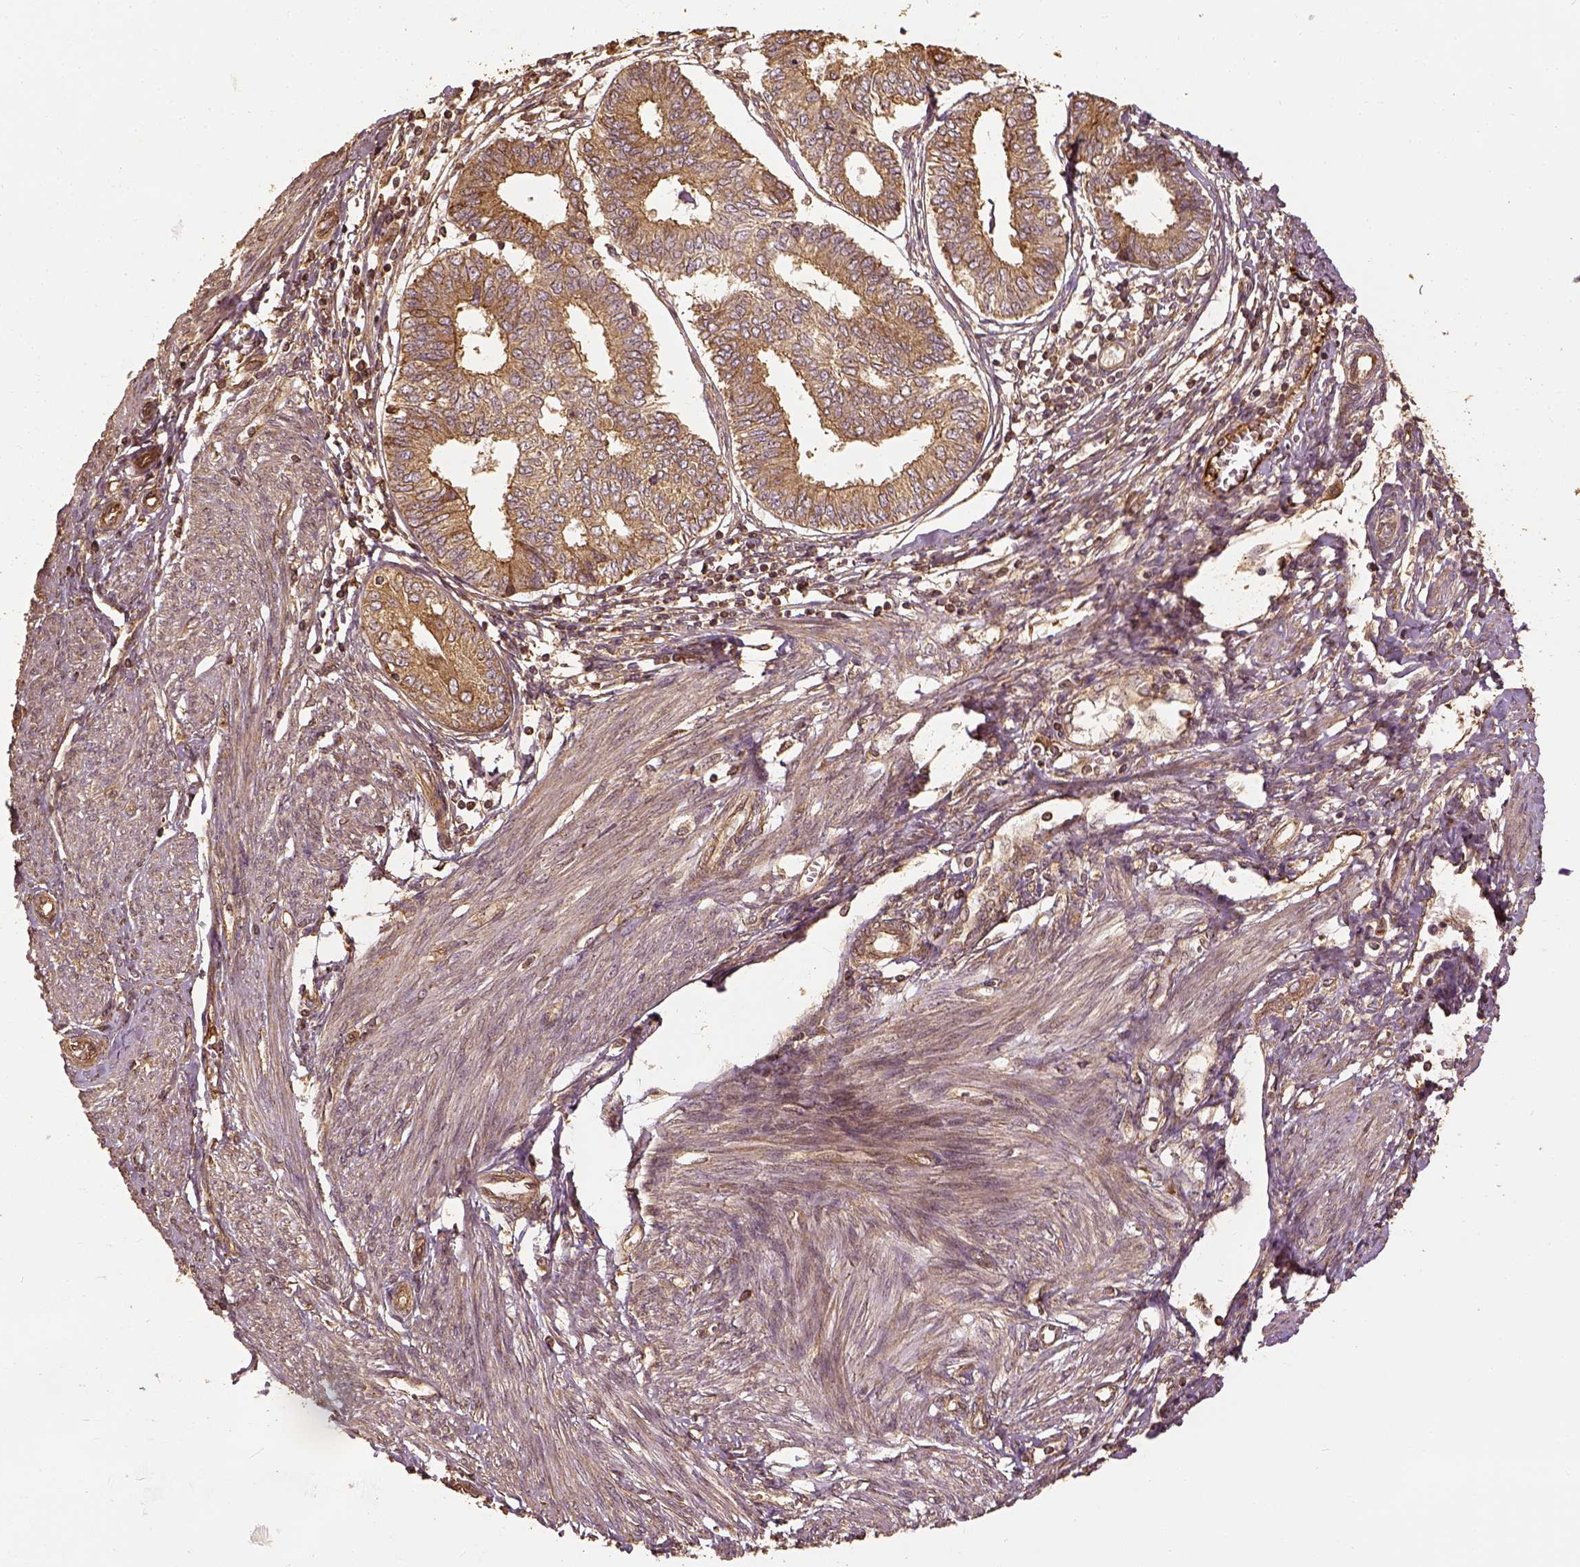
{"staining": {"intensity": "moderate", "quantity": ">75%", "location": "cytoplasmic/membranous"}, "tissue": "endometrial cancer", "cell_type": "Tumor cells", "image_type": "cancer", "snomed": [{"axis": "morphology", "description": "Adenocarcinoma, NOS"}, {"axis": "topography", "description": "Endometrium"}], "caption": "DAB (3,3'-diaminobenzidine) immunohistochemical staining of endometrial cancer (adenocarcinoma) displays moderate cytoplasmic/membranous protein positivity in approximately >75% of tumor cells.", "gene": "VEGFA", "patient": {"sex": "female", "age": 68}}